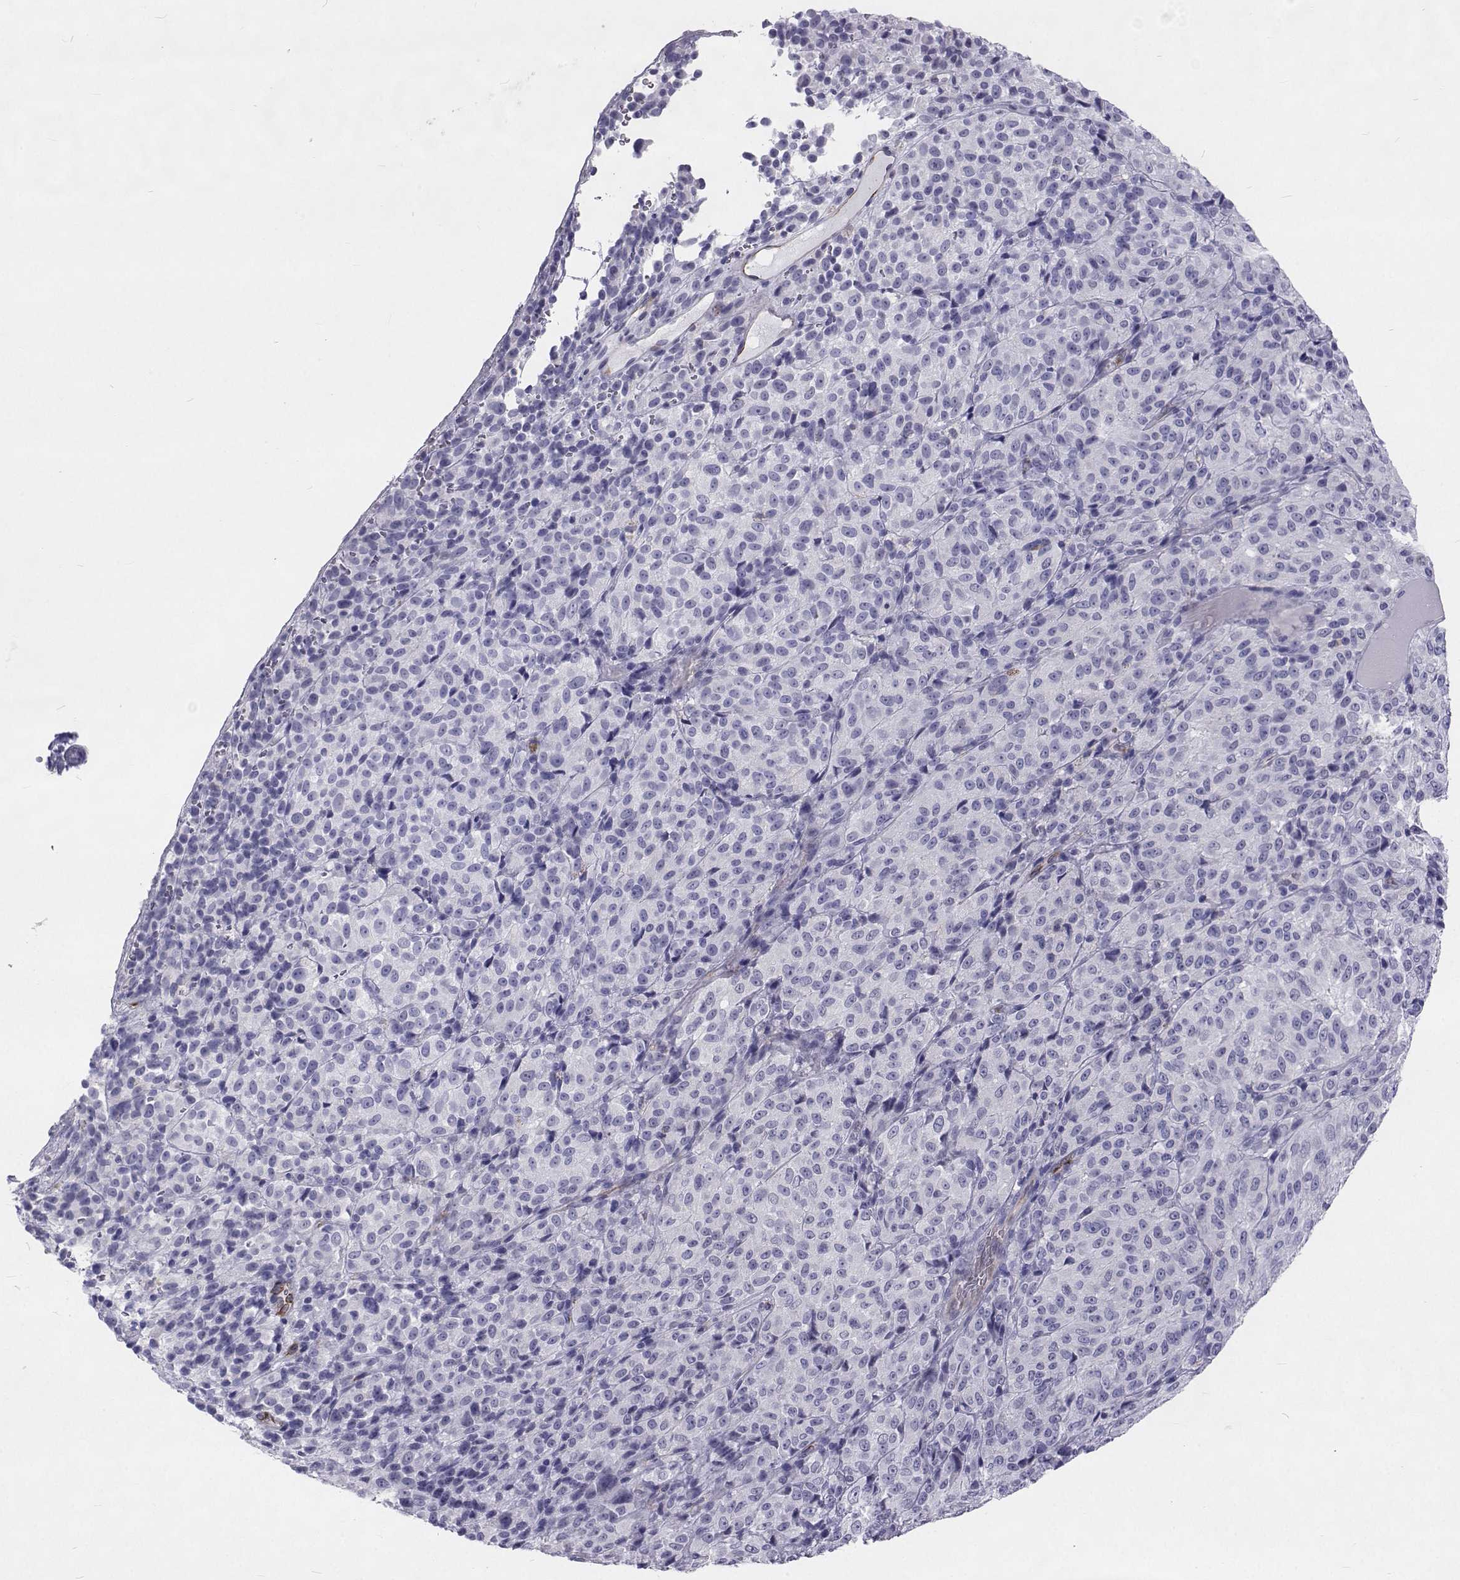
{"staining": {"intensity": "negative", "quantity": "none", "location": "none"}, "tissue": "melanoma", "cell_type": "Tumor cells", "image_type": "cancer", "snomed": [{"axis": "morphology", "description": "Malignant melanoma, Metastatic site"}, {"axis": "topography", "description": "Brain"}], "caption": "IHC micrograph of human malignant melanoma (metastatic site) stained for a protein (brown), which reveals no positivity in tumor cells. Nuclei are stained in blue.", "gene": "GALM", "patient": {"sex": "female", "age": 56}}